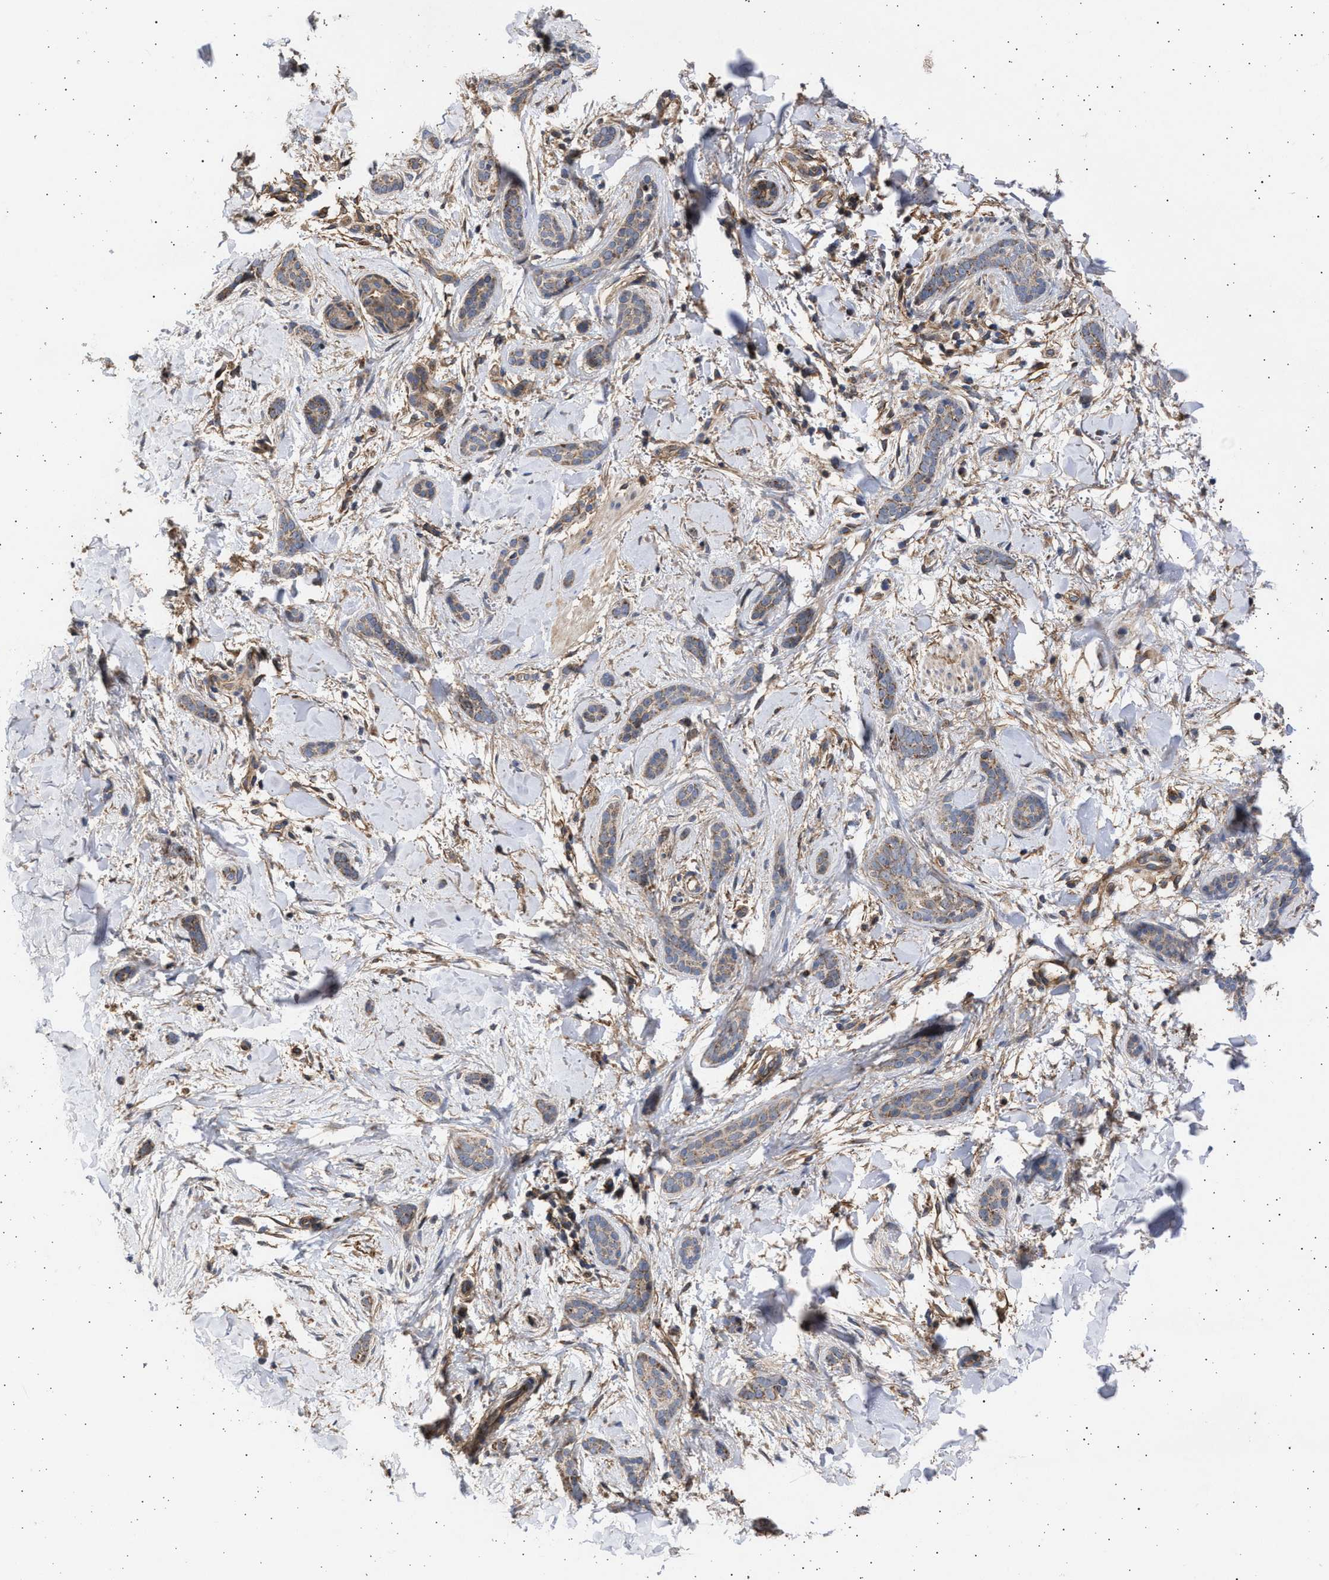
{"staining": {"intensity": "weak", "quantity": ">75%", "location": "cytoplasmic/membranous"}, "tissue": "skin cancer", "cell_type": "Tumor cells", "image_type": "cancer", "snomed": [{"axis": "morphology", "description": "Basal cell carcinoma"}, {"axis": "morphology", "description": "Adnexal tumor, benign"}, {"axis": "topography", "description": "Skin"}], "caption": "DAB (3,3'-diaminobenzidine) immunohistochemical staining of human skin cancer (basal cell carcinoma) exhibits weak cytoplasmic/membranous protein positivity in approximately >75% of tumor cells.", "gene": "TTC19", "patient": {"sex": "female", "age": 42}}